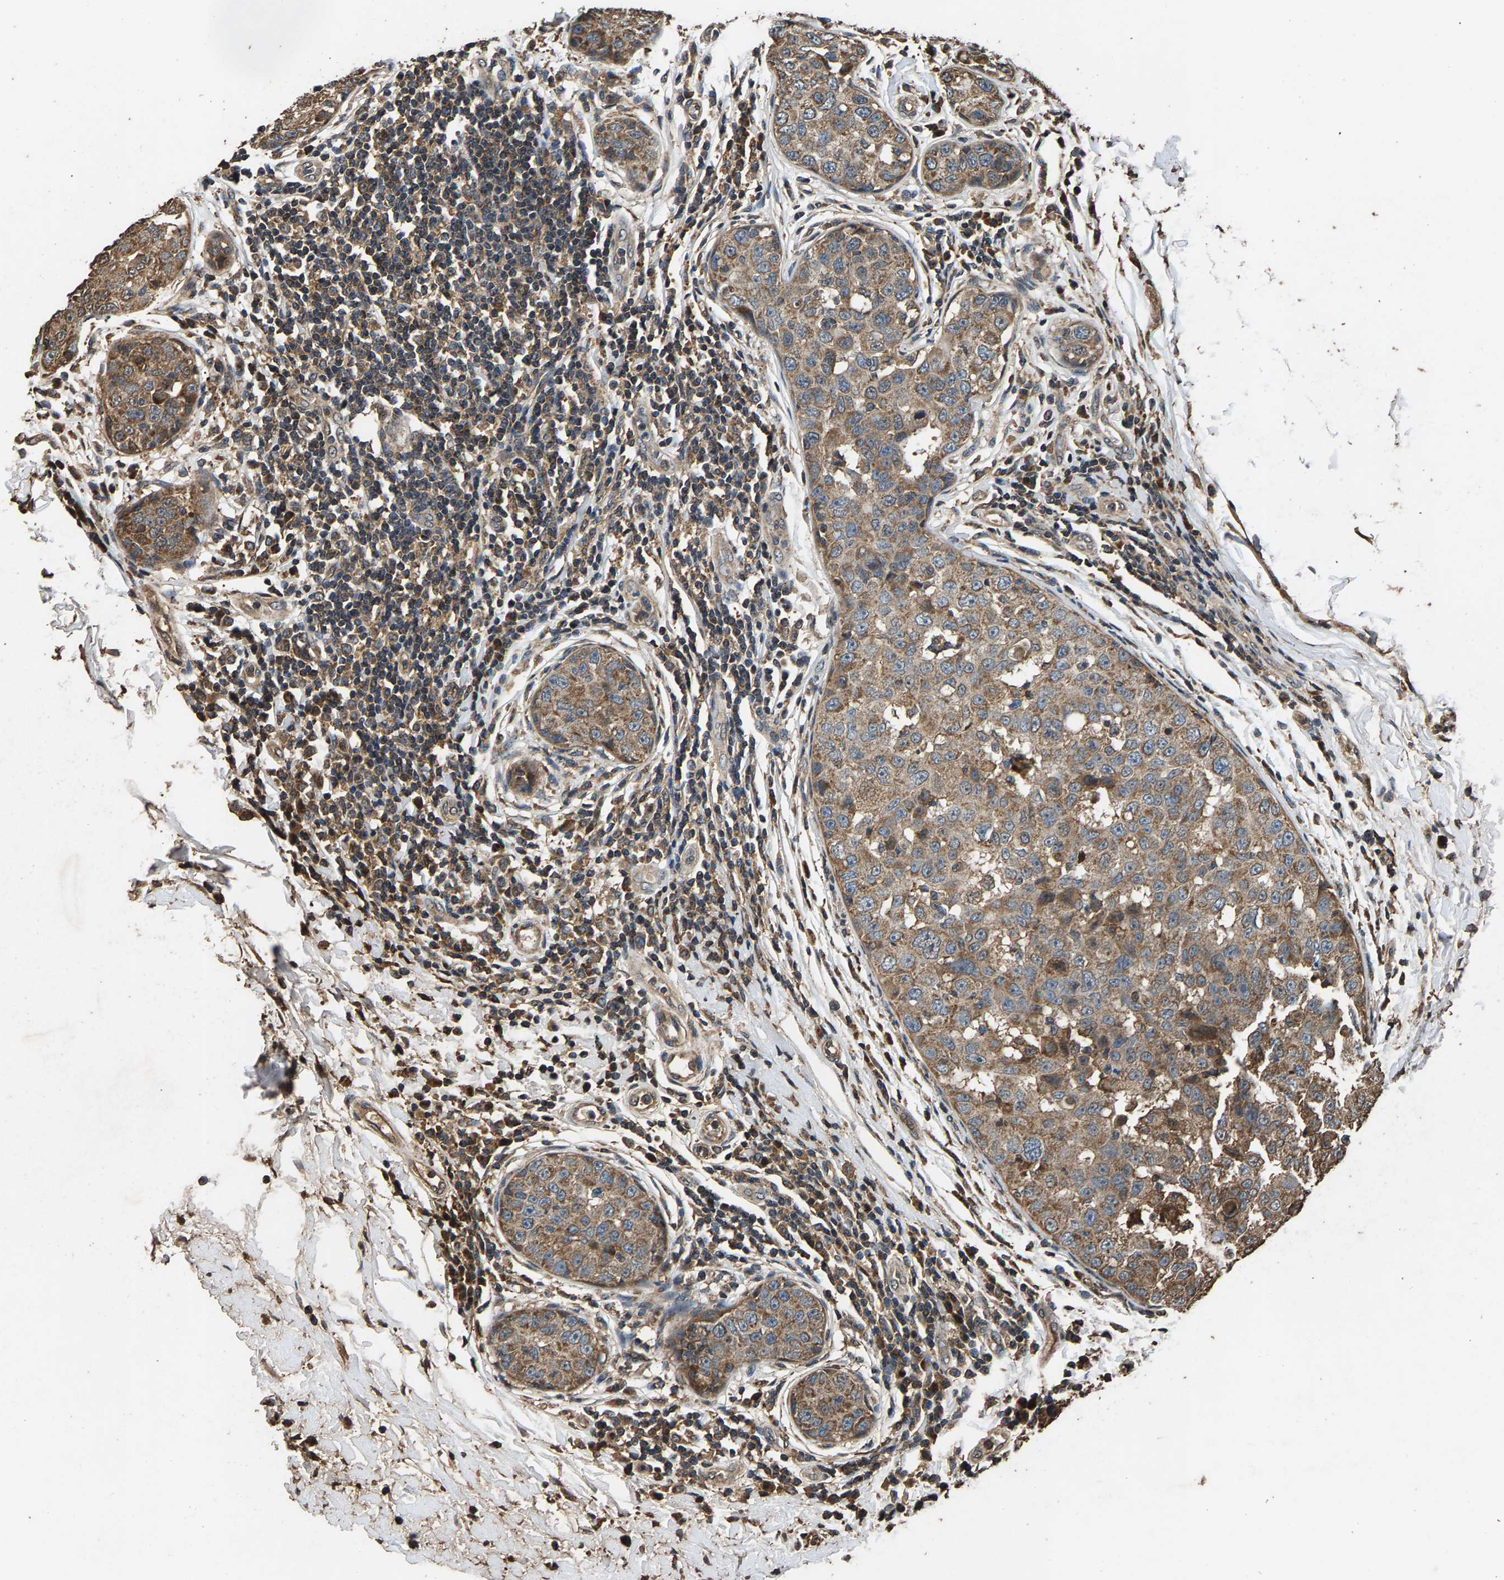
{"staining": {"intensity": "moderate", "quantity": ">75%", "location": "cytoplasmic/membranous"}, "tissue": "breast cancer", "cell_type": "Tumor cells", "image_type": "cancer", "snomed": [{"axis": "morphology", "description": "Duct carcinoma"}, {"axis": "topography", "description": "Breast"}], "caption": "Infiltrating ductal carcinoma (breast) stained for a protein (brown) shows moderate cytoplasmic/membranous positive staining in about >75% of tumor cells.", "gene": "MRPL27", "patient": {"sex": "female", "age": 27}}